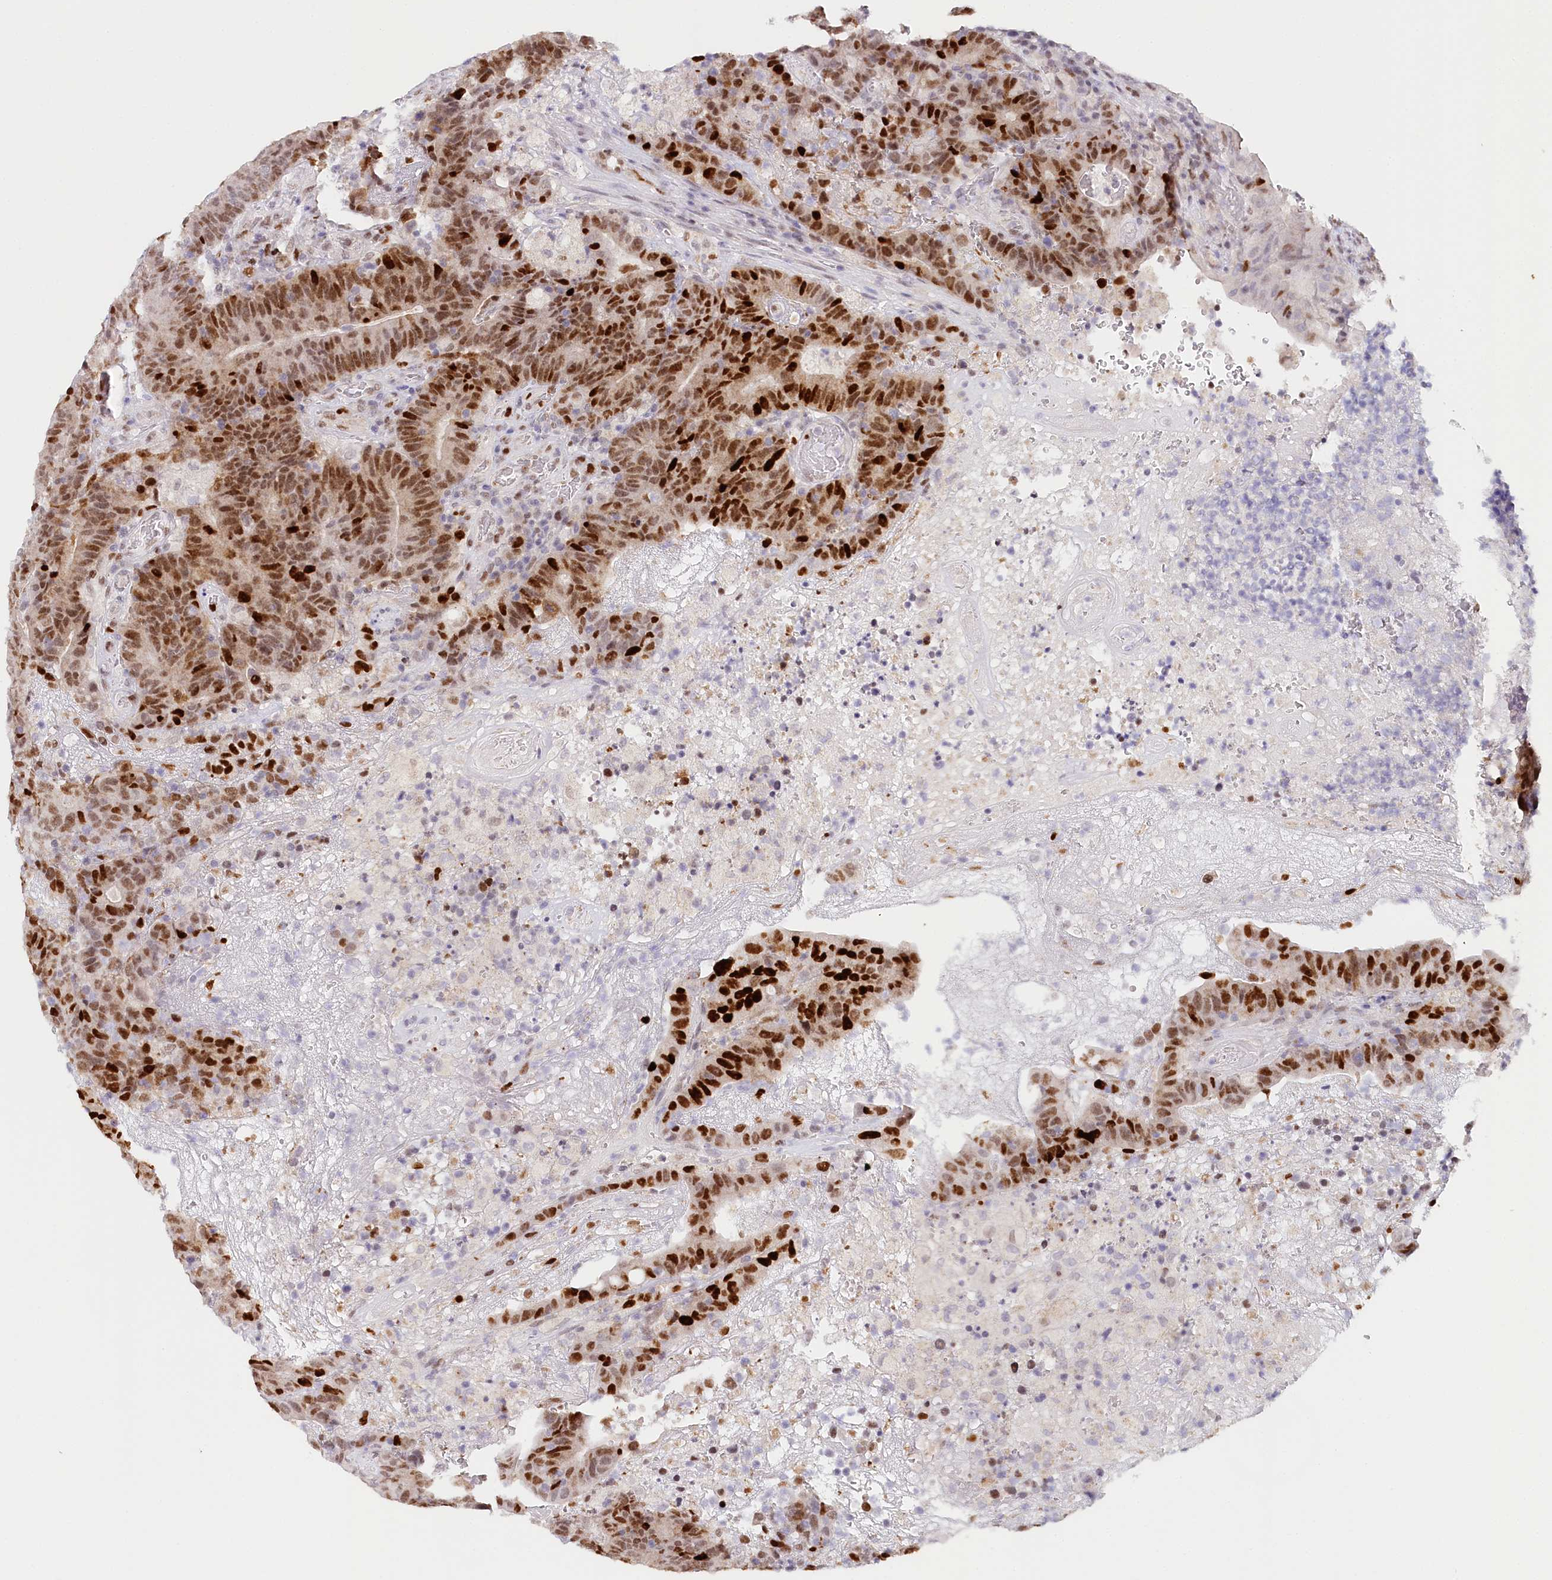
{"staining": {"intensity": "strong", "quantity": ">75%", "location": "nuclear"}, "tissue": "colorectal cancer", "cell_type": "Tumor cells", "image_type": "cancer", "snomed": [{"axis": "morphology", "description": "Normal tissue, NOS"}, {"axis": "morphology", "description": "Adenocarcinoma, NOS"}, {"axis": "topography", "description": "Colon"}], "caption": "Human adenocarcinoma (colorectal) stained with a protein marker reveals strong staining in tumor cells.", "gene": "TP53", "patient": {"sex": "female", "age": 75}}